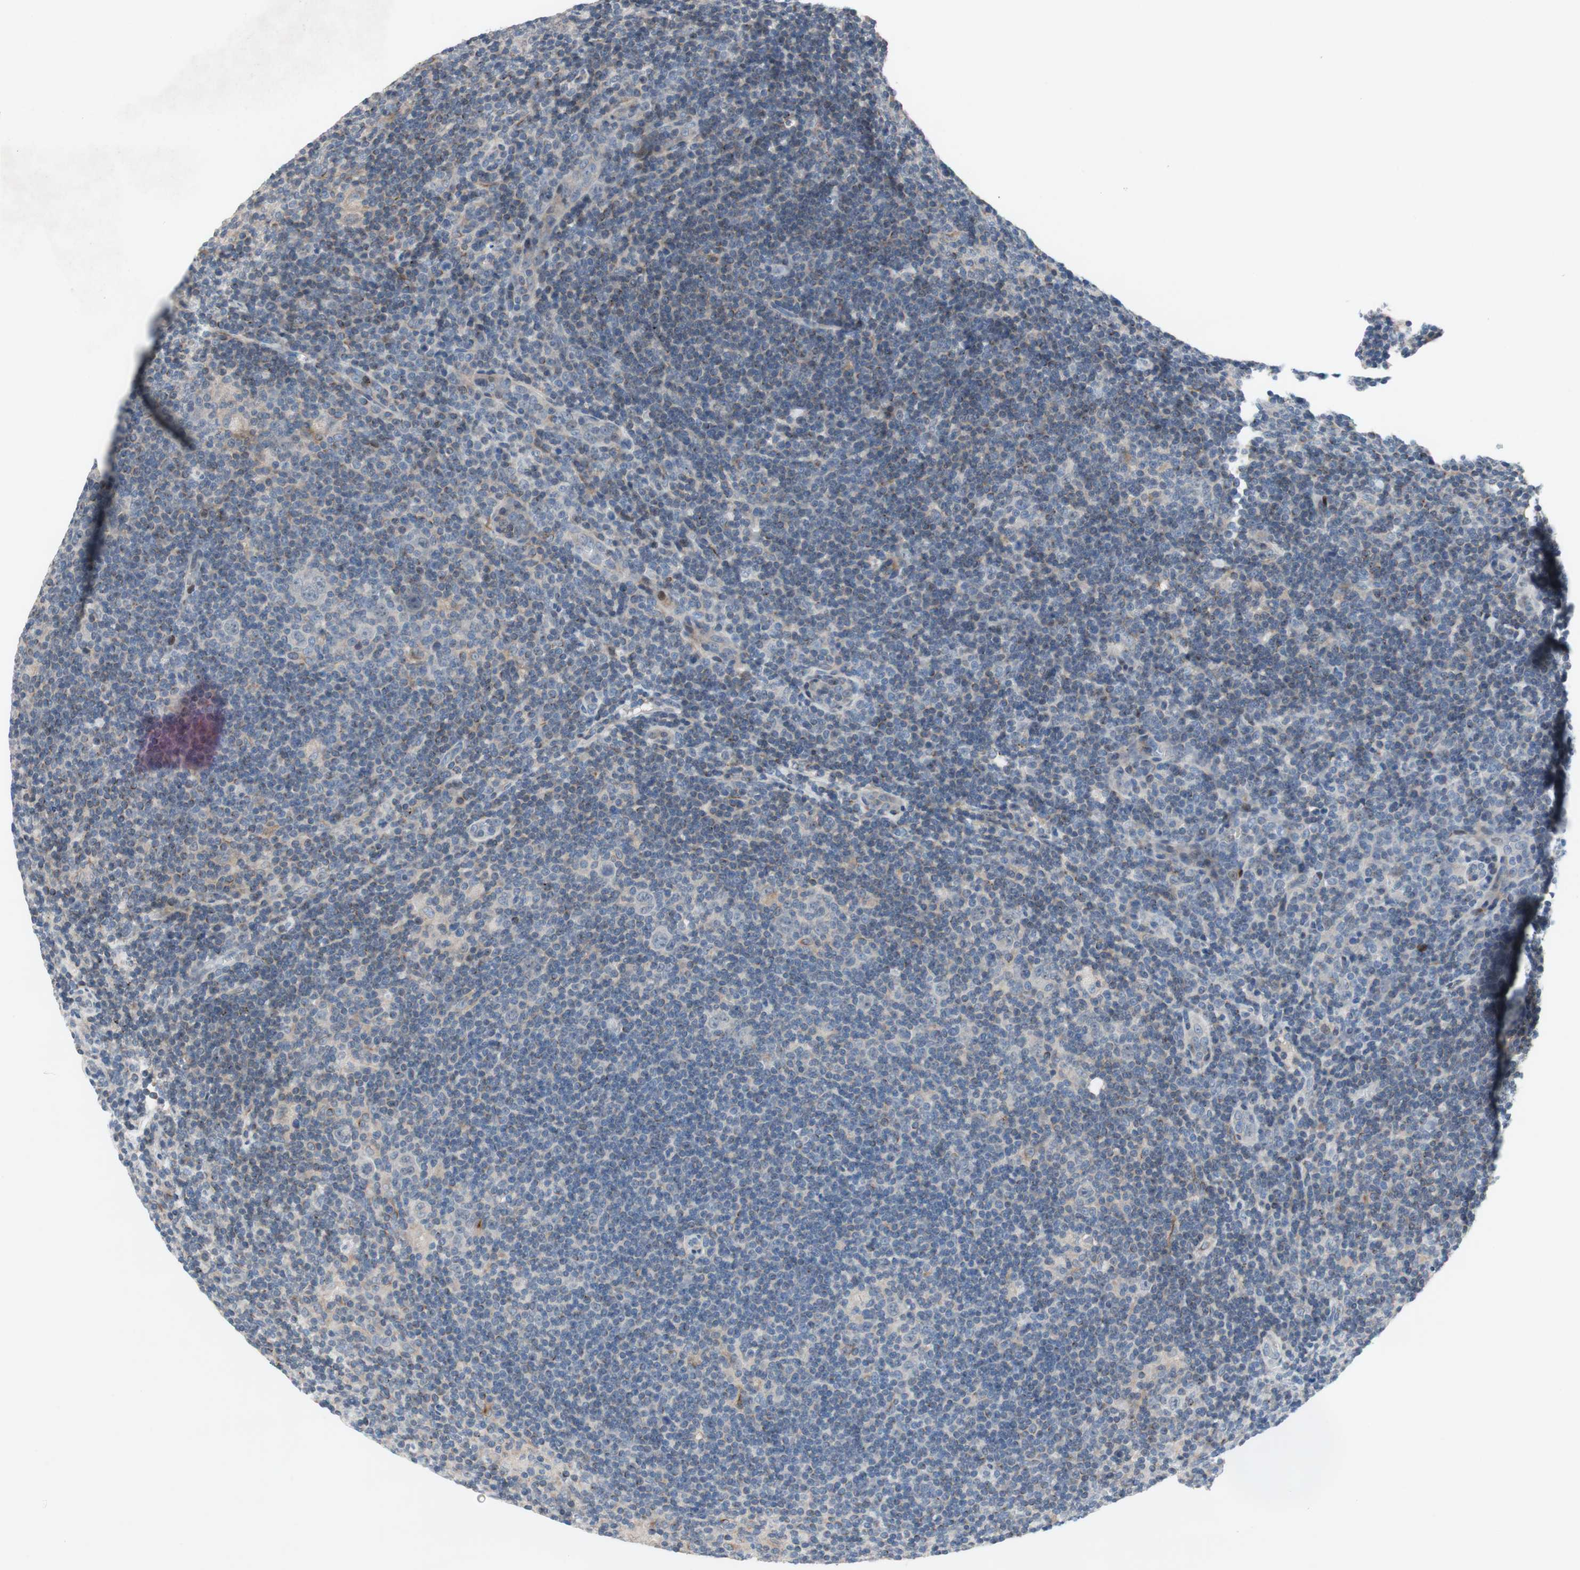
{"staining": {"intensity": "negative", "quantity": "none", "location": "none"}, "tissue": "lymphoma", "cell_type": "Tumor cells", "image_type": "cancer", "snomed": [{"axis": "morphology", "description": "Hodgkin's disease, NOS"}, {"axis": "topography", "description": "Lymph node"}], "caption": "Immunohistochemical staining of human Hodgkin's disease reveals no significant staining in tumor cells.", "gene": "MUTYH", "patient": {"sex": "female", "age": 57}}